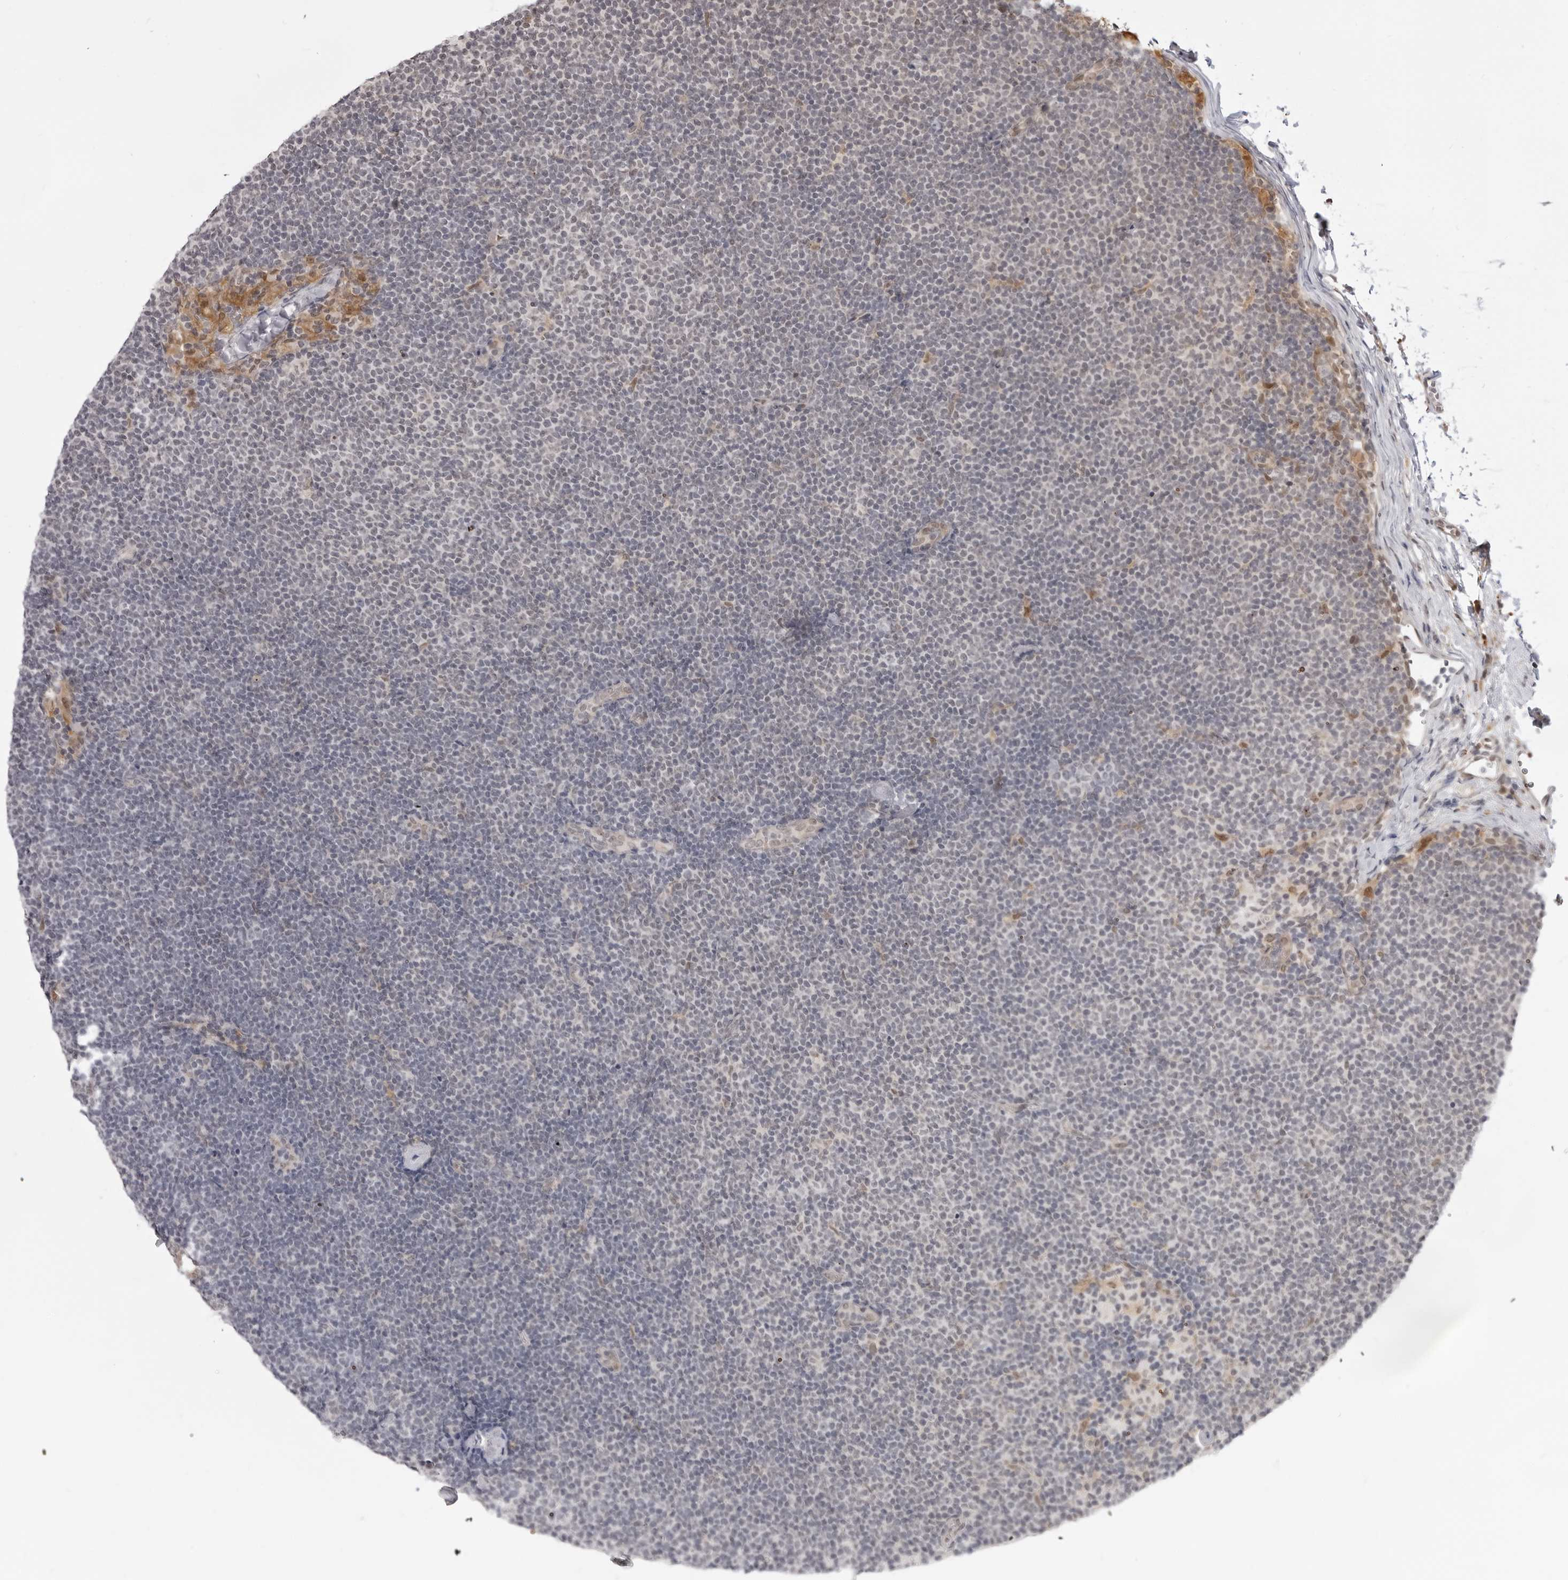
{"staining": {"intensity": "negative", "quantity": "none", "location": "none"}, "tissue": "lymphoma", "cell_type": "Tumor cells", "image_type": "cancer", "snomed": [{"axis": "morphology", "description": "Malignant lymphoma, non-Hodgkin's type, Low grade"}, {"axis": "topography", "description": "Lymph node"}], "caption": "DAB immunohistochemical staining of human lymphoma displays no significant positivity in tumor cells. (Brightfield microscopy of DAB (3,3'-diaminobenzidine) immunohistochemistry at high magnification).", "gene": "SRGAP2", "patient": {"sex": "female", "age": 53}}